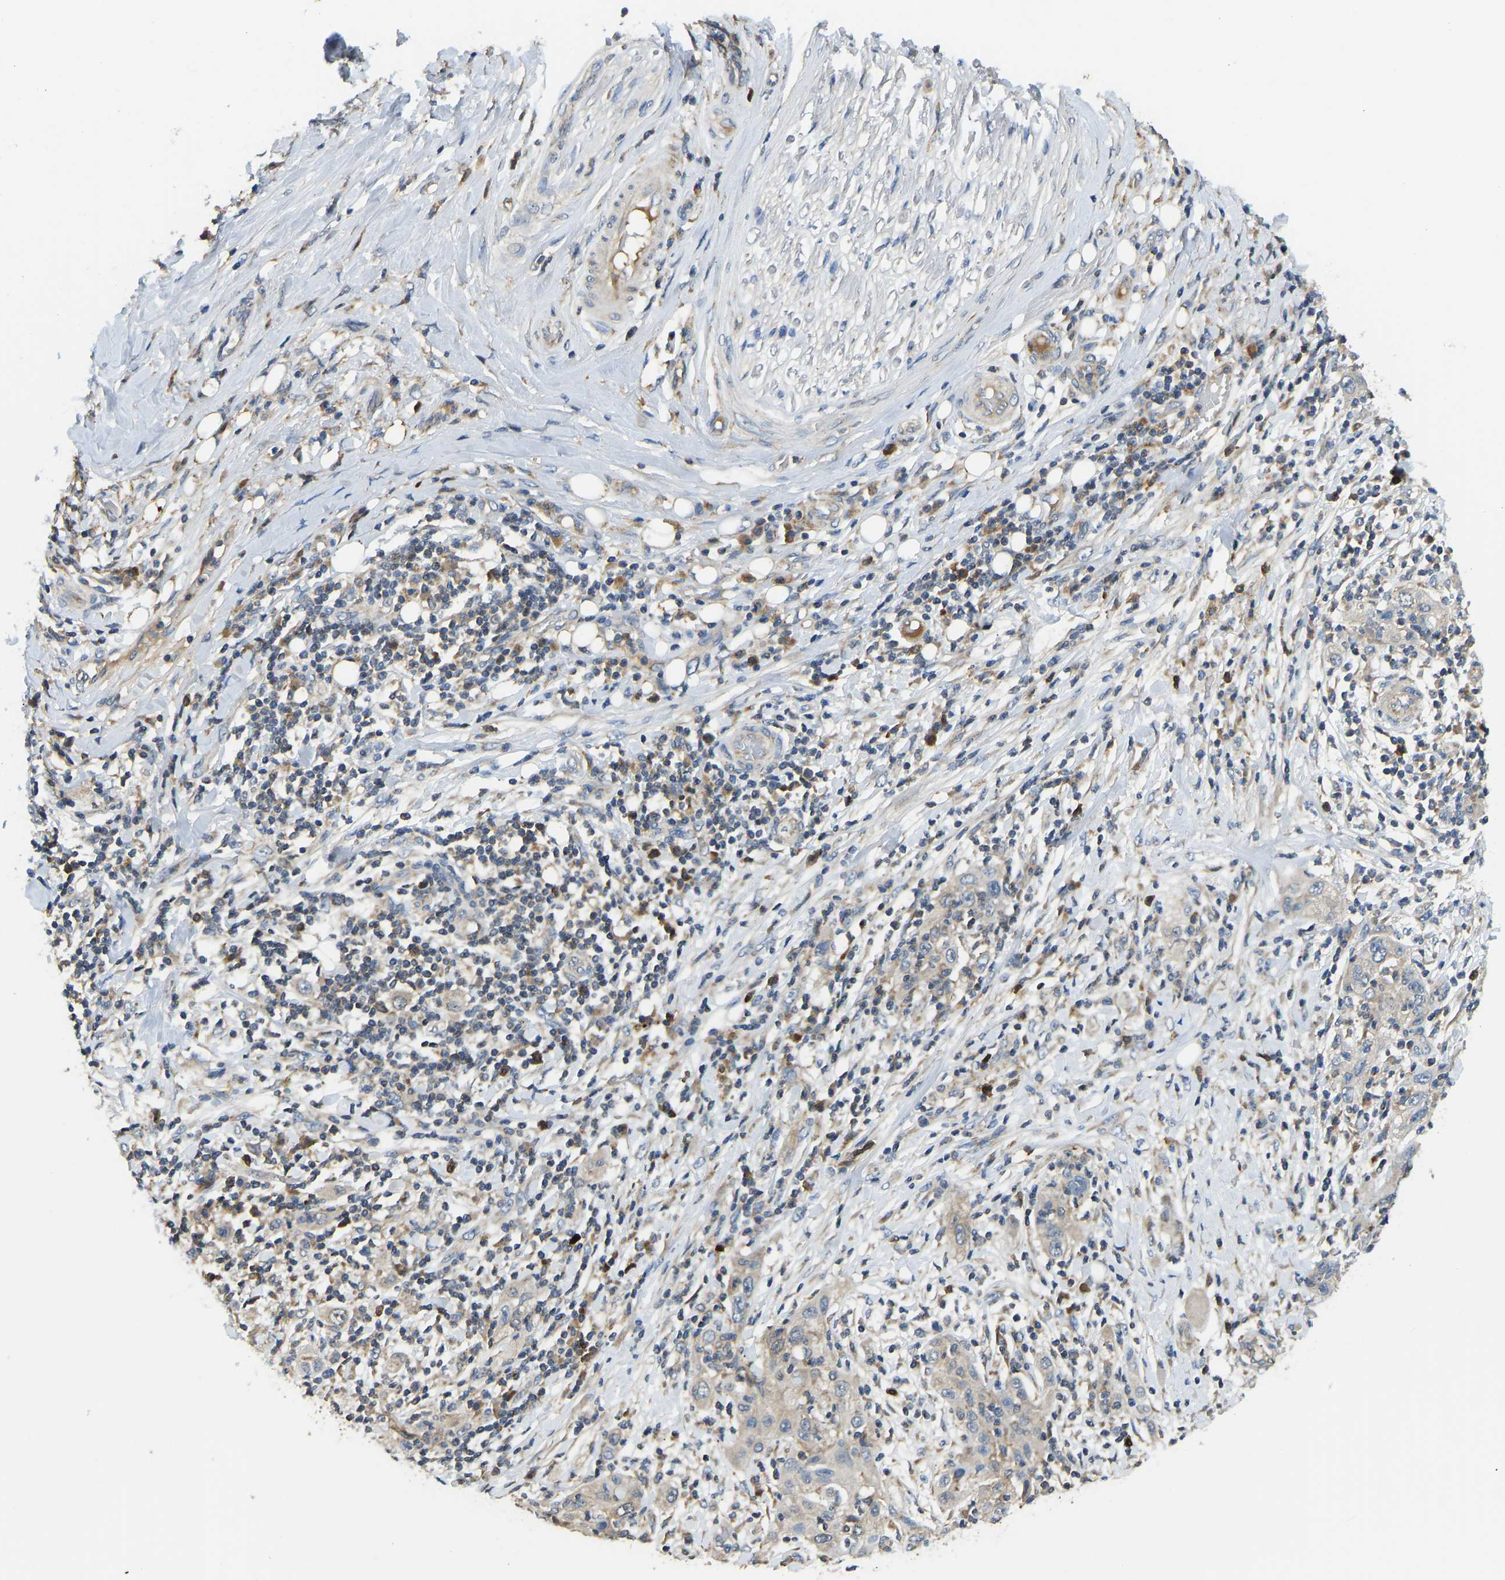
{"staining": {"intensity": "negative", "quantity": "none", "location": "none"}, "tissue": "skin cancer", "cell_type": "Tumor cells", "image_type": "cancer", "snomed": [{"axis": "morphology", "description": "Squamous cell carcinoma, NOS"}, {"axis": "topography", "description": "Skin"}], "caption": "Immunohistochemical staining of human skin cancer demonstrates no significant staining in tumor cells.", "gene": "RBP1", "patient": {"sex": "female", "age": 88}}